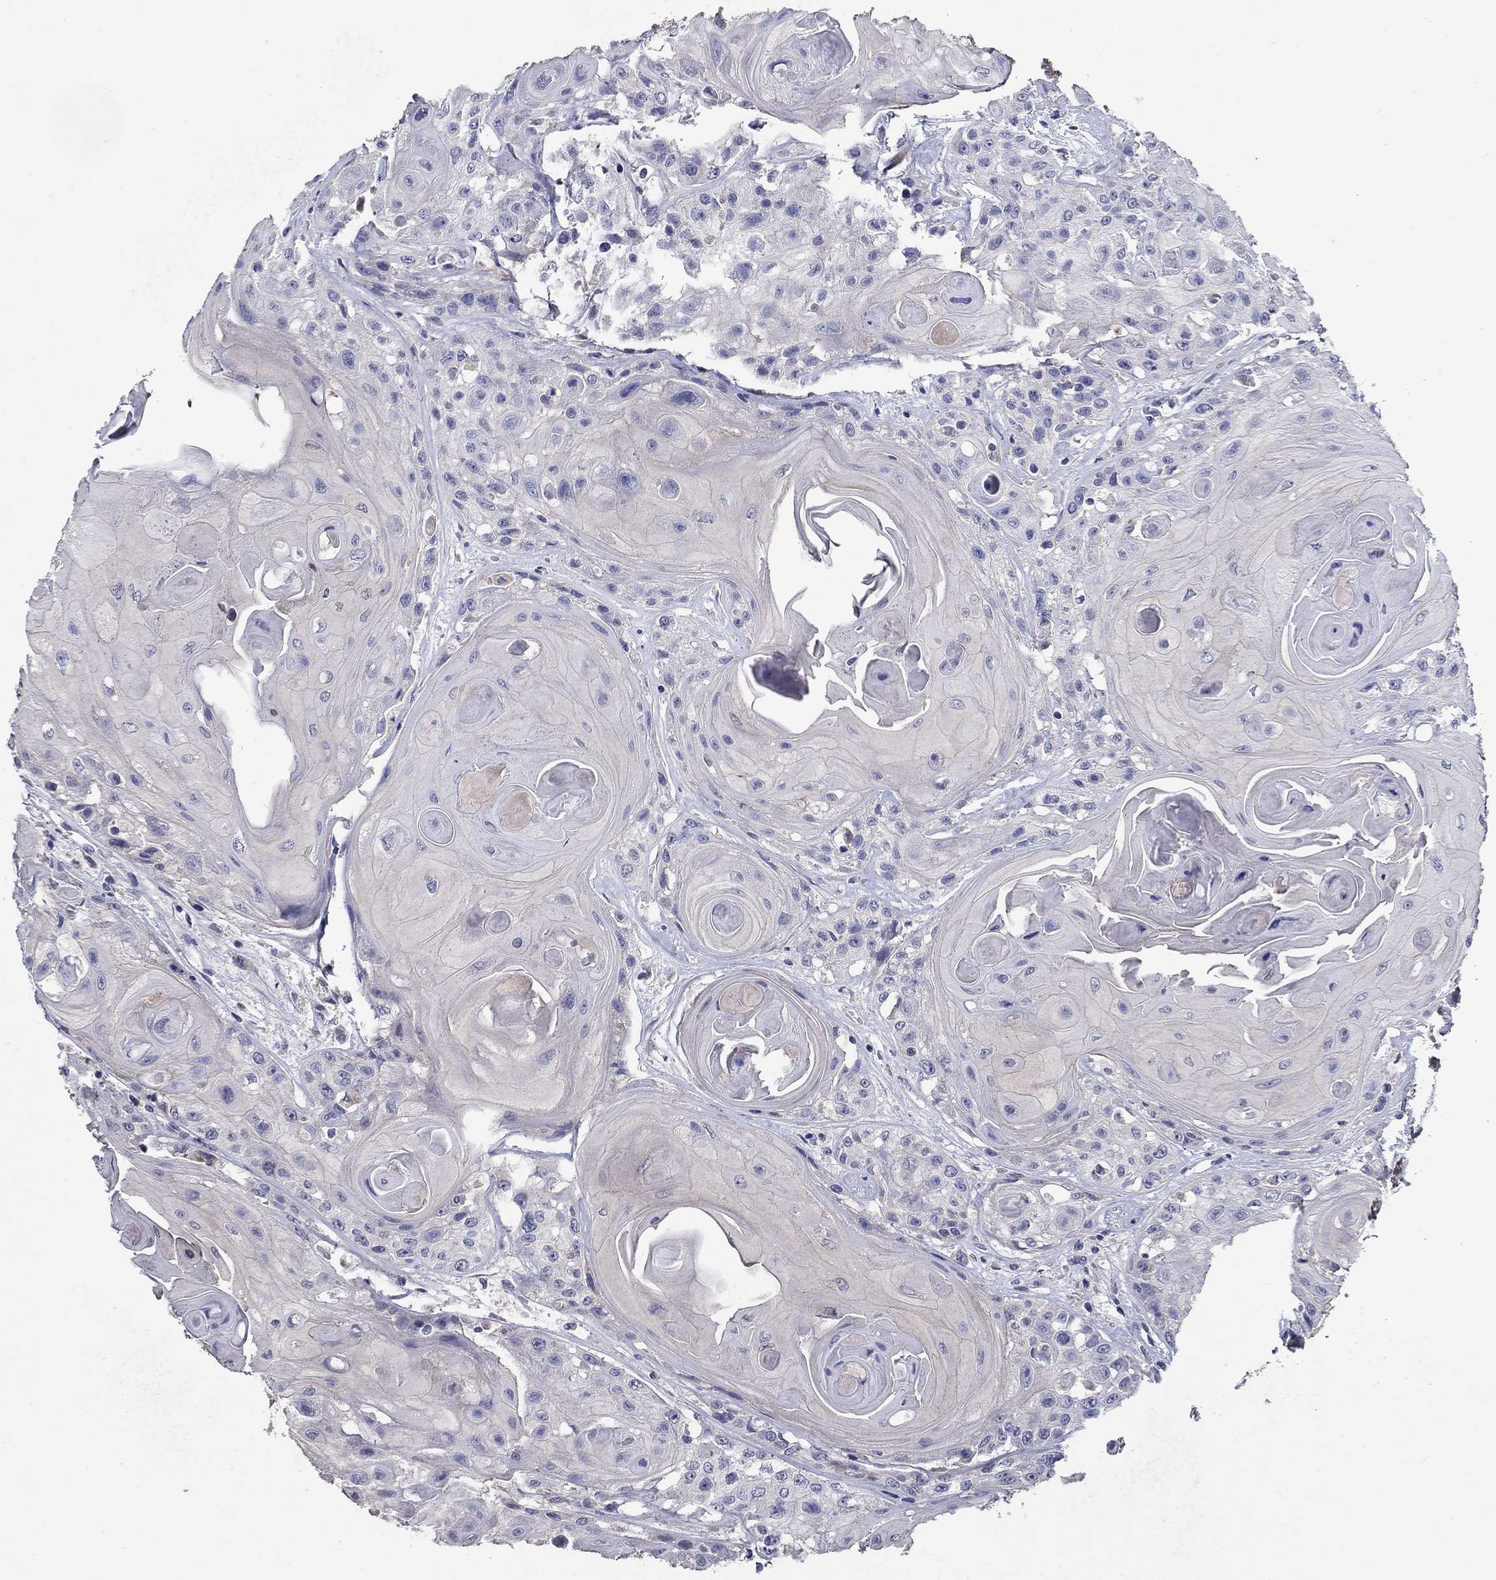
{"staining": {"intensity": "negative", "quantity": "none", "location": "none"}, "tissue": "head and neck cancer", "cell_type": "Tumor cells", "image_type": "cancer", "snomed": [{"axis": "morphology", "description": "Squamous cell carcinoma, NOS"}, {"axis": "topography", "description": "Head-Neck"}], "caption": "There is no significant expression in tumor cells of head and neck squamous cell carcinoma.", "gene": "PROZ", "patient": {"sex": "female", "age": 59}}